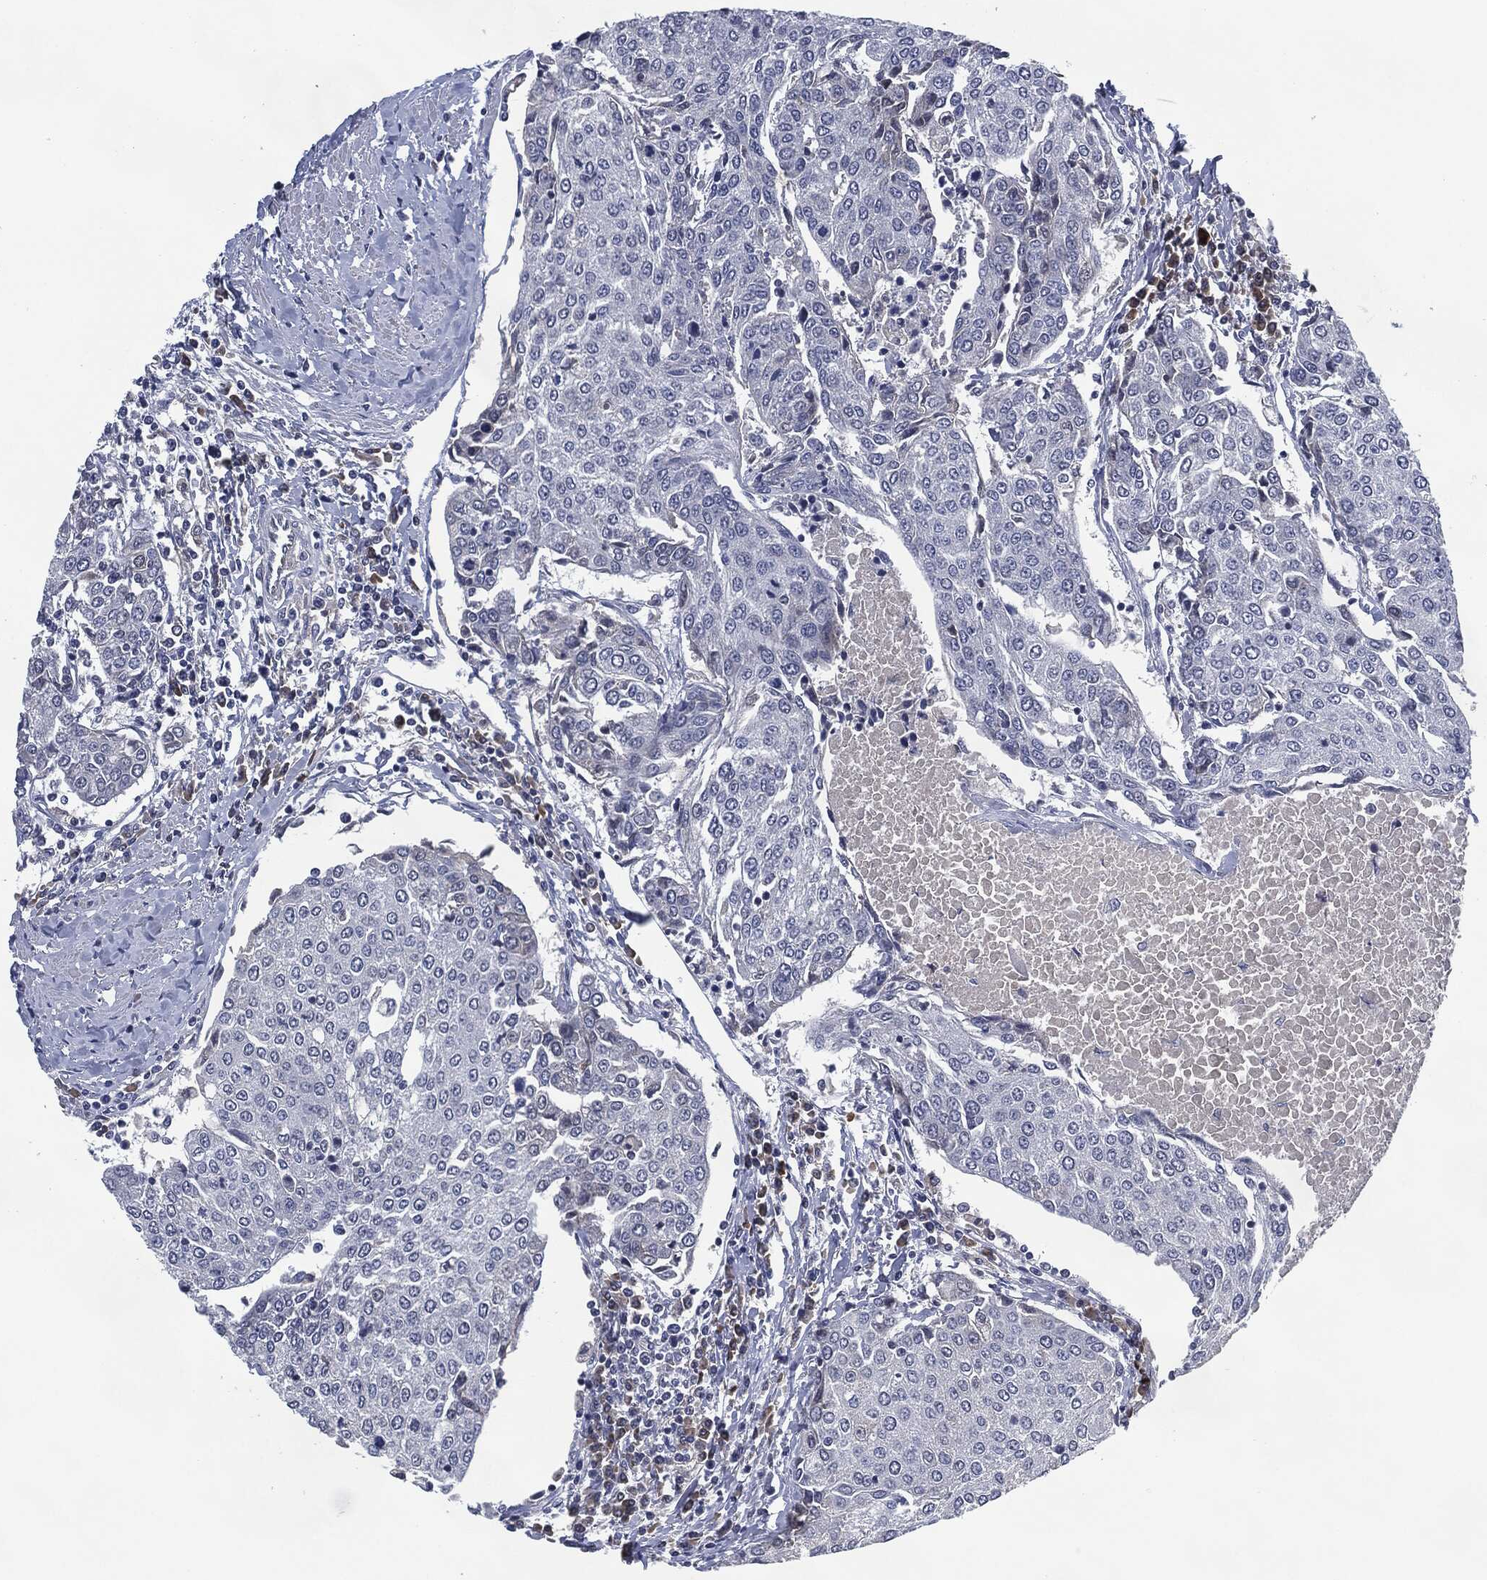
{"staining": {"intensity": "negative", "quantity": "none", "location": "none"}, "tissue": "urothelial cancer", "cell_type": "Tumor cells", "image_type": "cancer", "snomed": [{"axis": "morphology", "description": "Urothelial carcinoma, High grade"}, {"axis": "topography", "description": "Urinary bladder"}], "caption": "A micrograph of human urothelial cancer is negative for staining in tumor cells.", "gene": "IL2RG", "patient": {"sex": "female", "age": 85}}